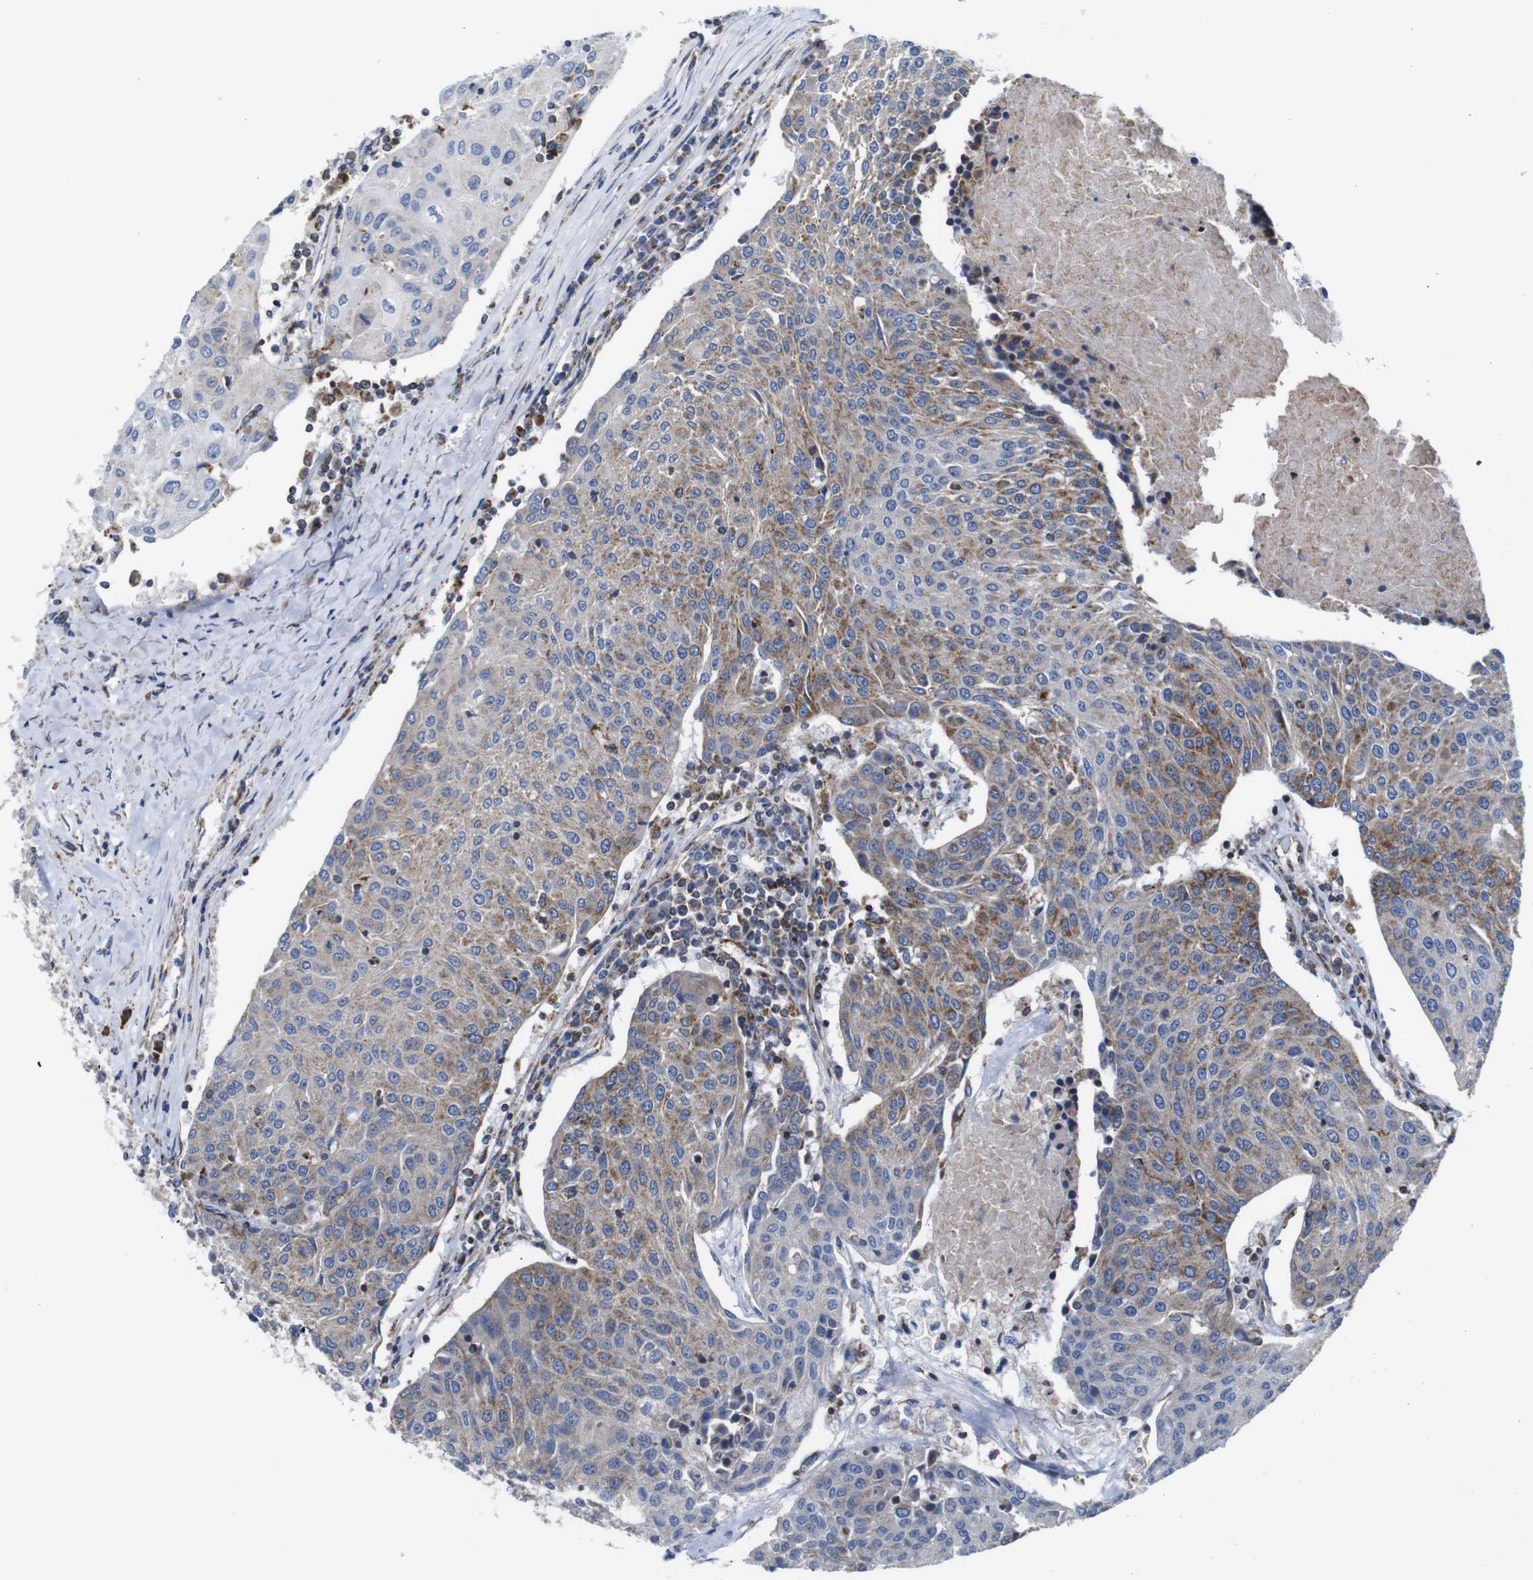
{"staining": {"intensity": "moderate", "quantity": ">75%", "location": "cytoplasmic/membranous"}, "tissue": "urothelial cancer", "cell_type": "Tumor cells", "image_type": "cancer", "snomed": [{"axis": "morphology", "description": "Urothelial carcinoma, High grade"}, {"axis": "topography", "description": "Urinary bladder"}], "caption": "High-power microscopy captured an immunohistochemistry (IHC) micrograph of urothelial cancer, revealing moderate cytoplasmic/membranous staining in about >75% of tumor cells.", "gene": "PDCD1LG2", "patient": {"sex": "female", "age": 85}}